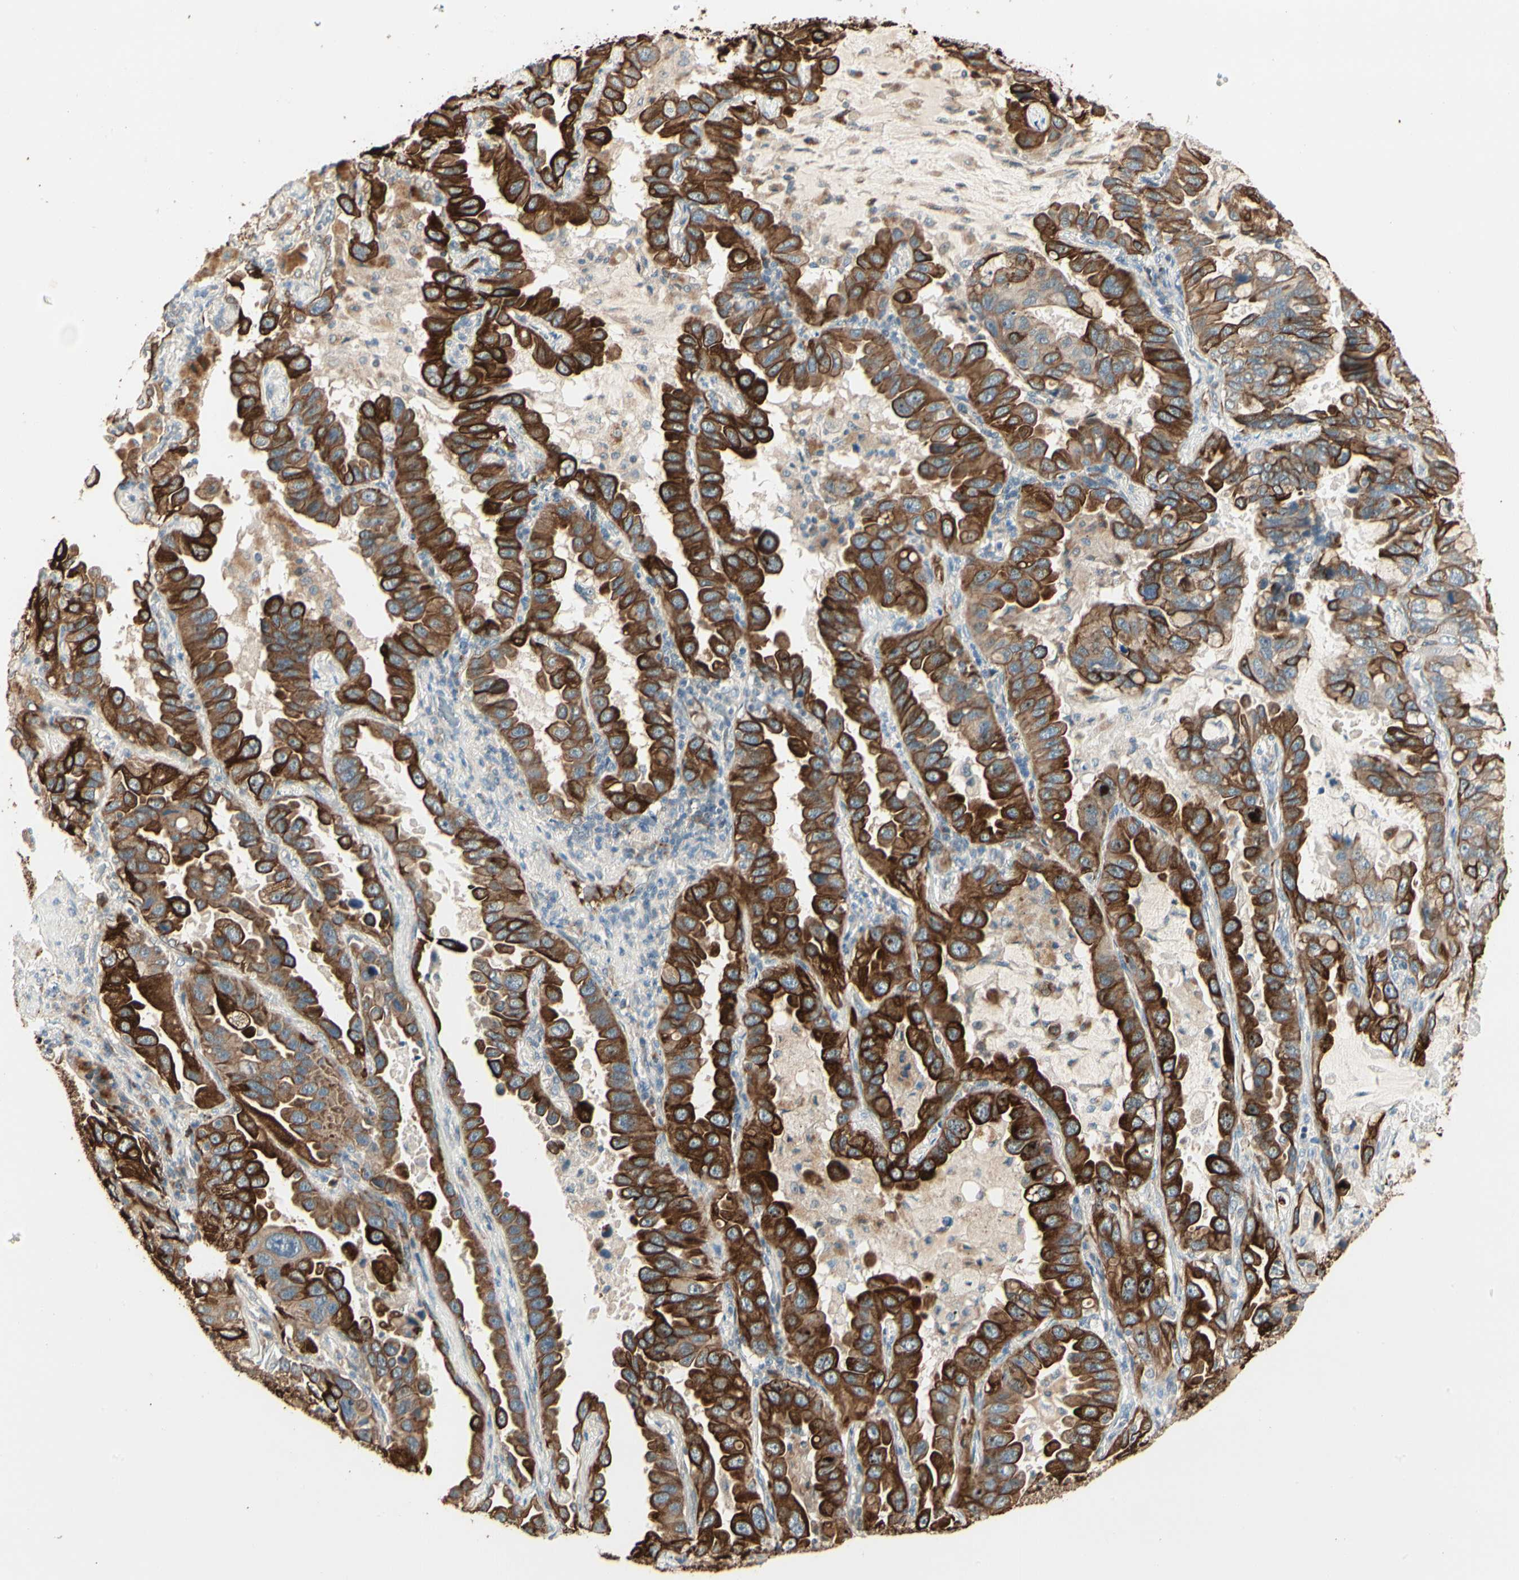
{"staining": {"intensity": "strong", "quantity": ">75%", "location": "cytoplasmic/membranous"}, "tissue": "lung cancer", "cell_type": "Tumor cells", "image_type": "cancer", "snomed": [{"axis": "morphology", "description": "Adenocarcinoma, NOS"}, {"axis": "topography", "description": "Lung"}], "caption": "A brown stain shows strong cytoplasmic/membranous staining of a protein in adenocarcinoma (lung) tumor cells.", "gene": "SKIL", "patient": {"sex": "male", "age": 64}}